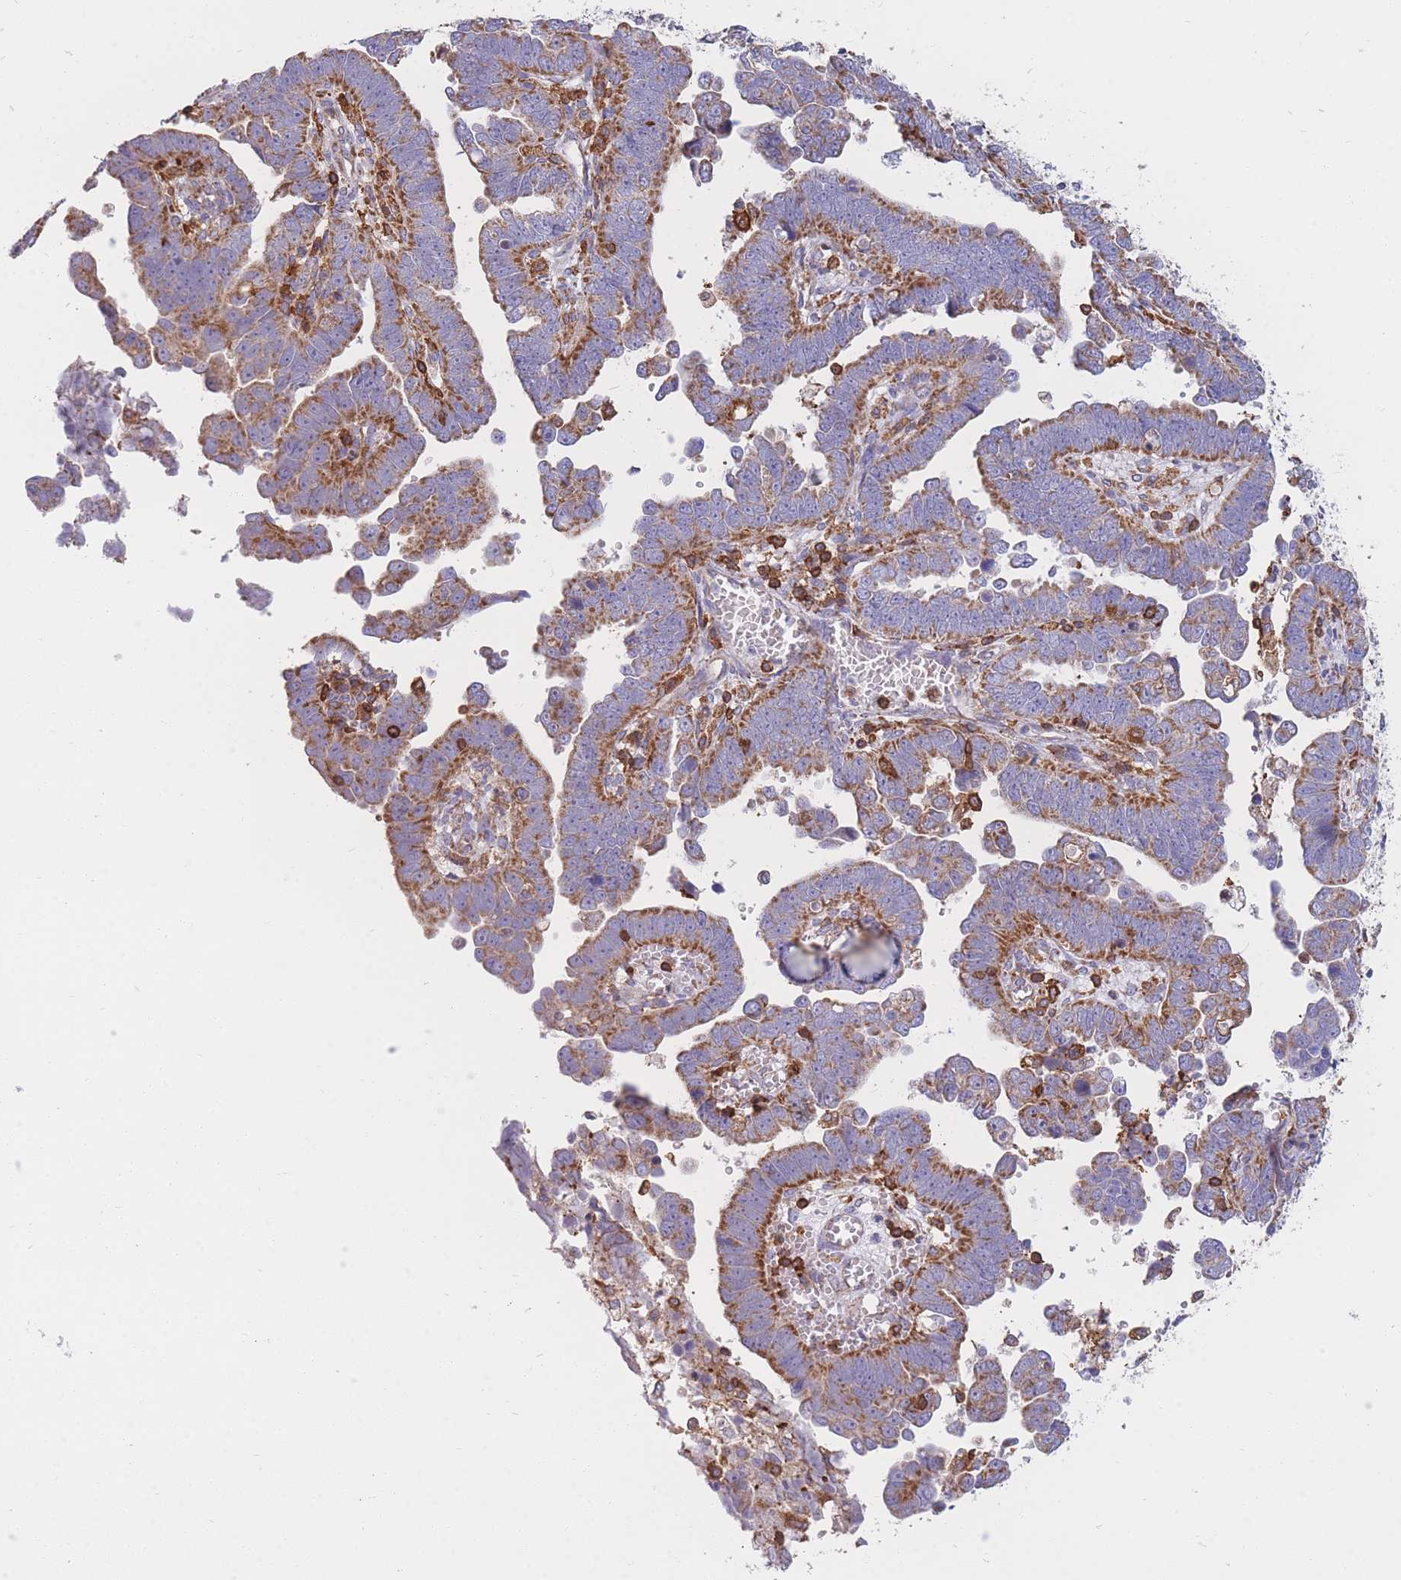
{"staining": {"intensity": "moderate", "quantity": ">75%", "location": "cytoplasmic/membranous"}, "tissue": "endometrial cancer", "cell_type": "Tumor cells", "image_type": "cancer", "snomed": [{"axis": "morphology", "description": "Adenocarcinoma, NOS"}, {"axis": "topography", "description": "Endometrium"}], "caption": "Endometrial cancer stained with a protein marker shows moderate staining in tumor cells.", "gene": "MRPL54", "patient": {"sex": "female", "age": 75}}